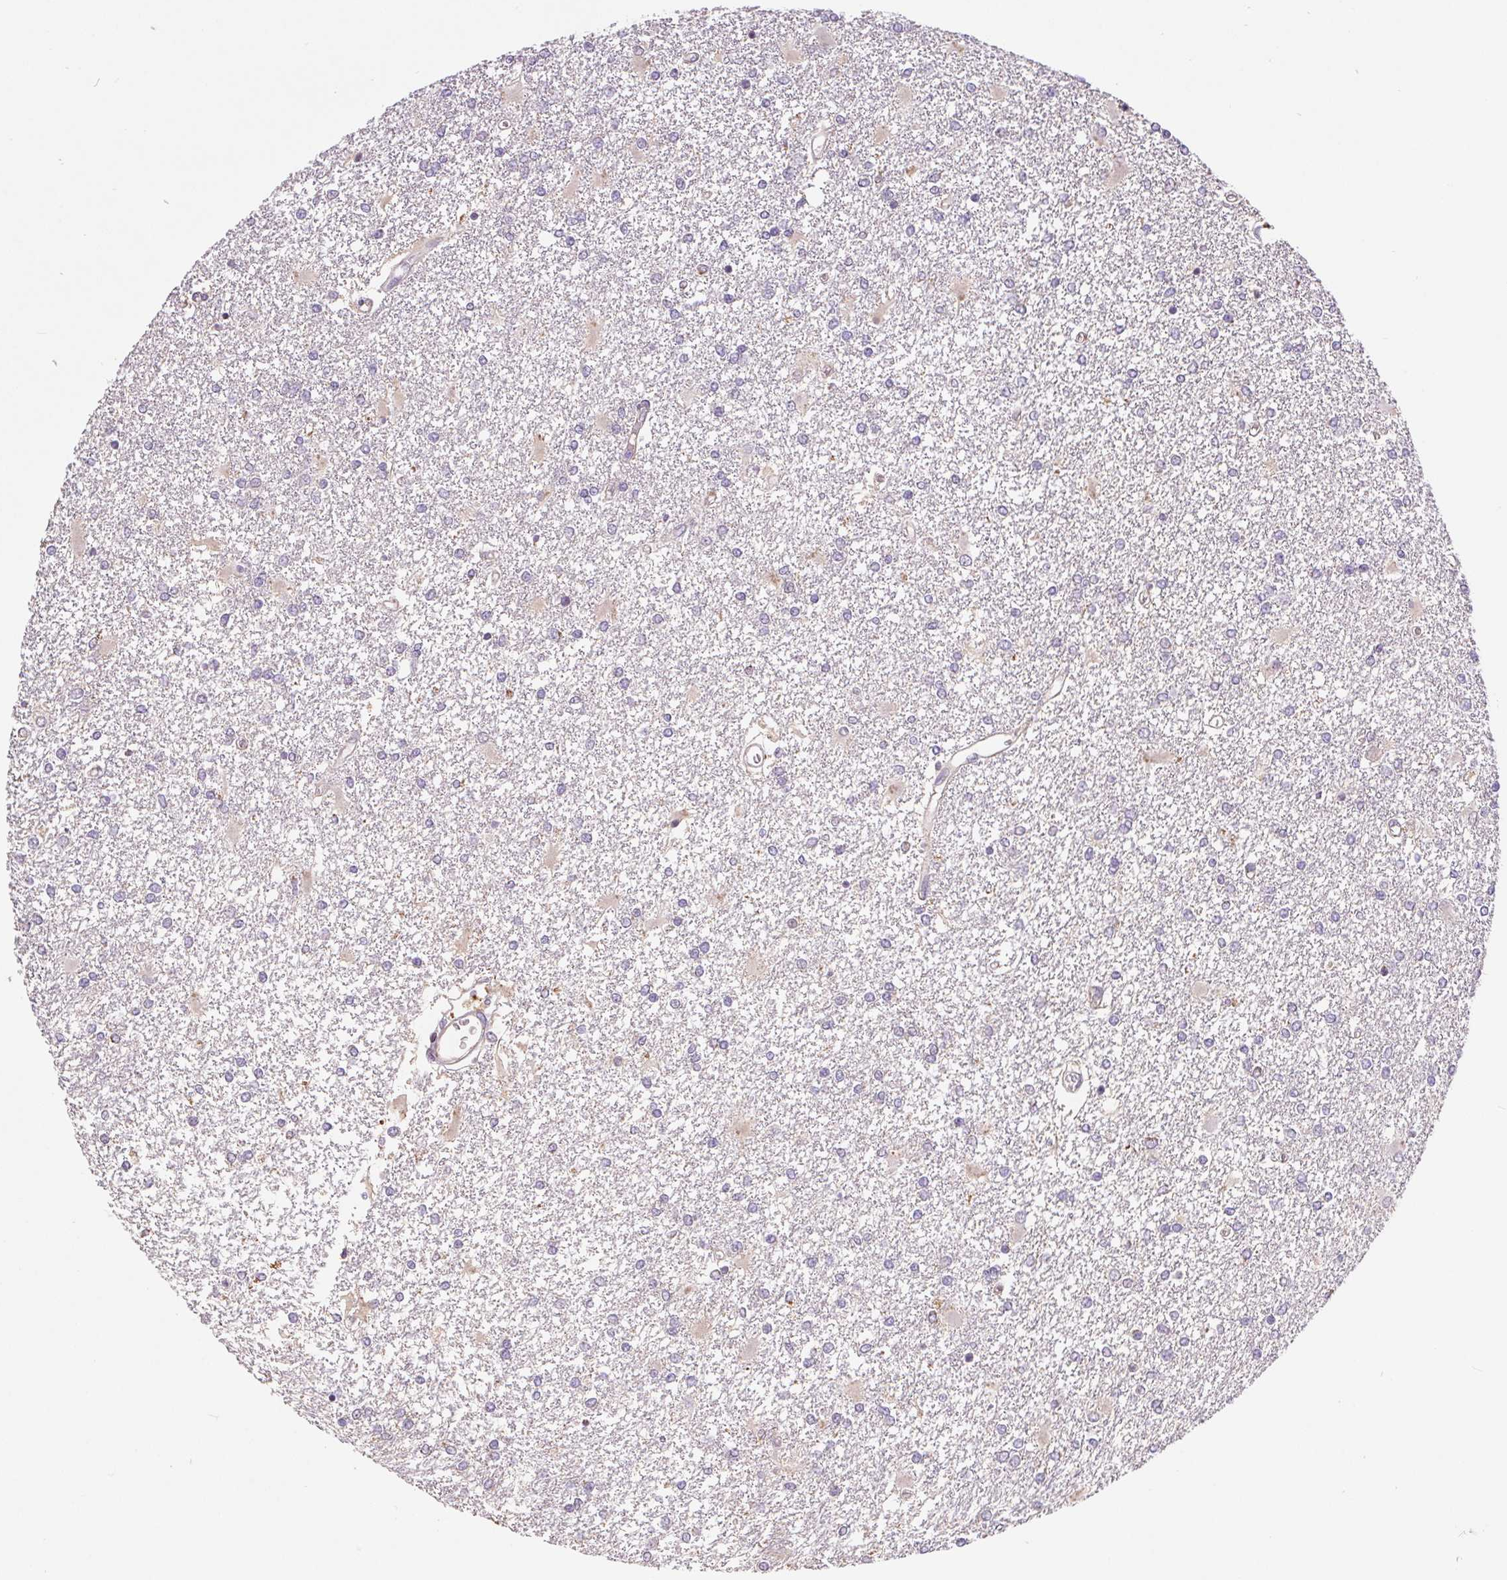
{"staining": {"intensity": "negative", "quantity": "none", "location": "none"}, "tissue": "glioma", "cell_type": "Tumor cells", "image_type": "cancer", "snomed": [{"axis": "morphology", "description": "Glioma, malignant, High grade"}, {"axis": "topography", "description": "Cerebral cortex"}], "caption": "Tumor cells are negative for brown protein staining in high-grade glioma (malignant).", "gene": "EMC6", "patient": {"sex": "male", "age": 79}}